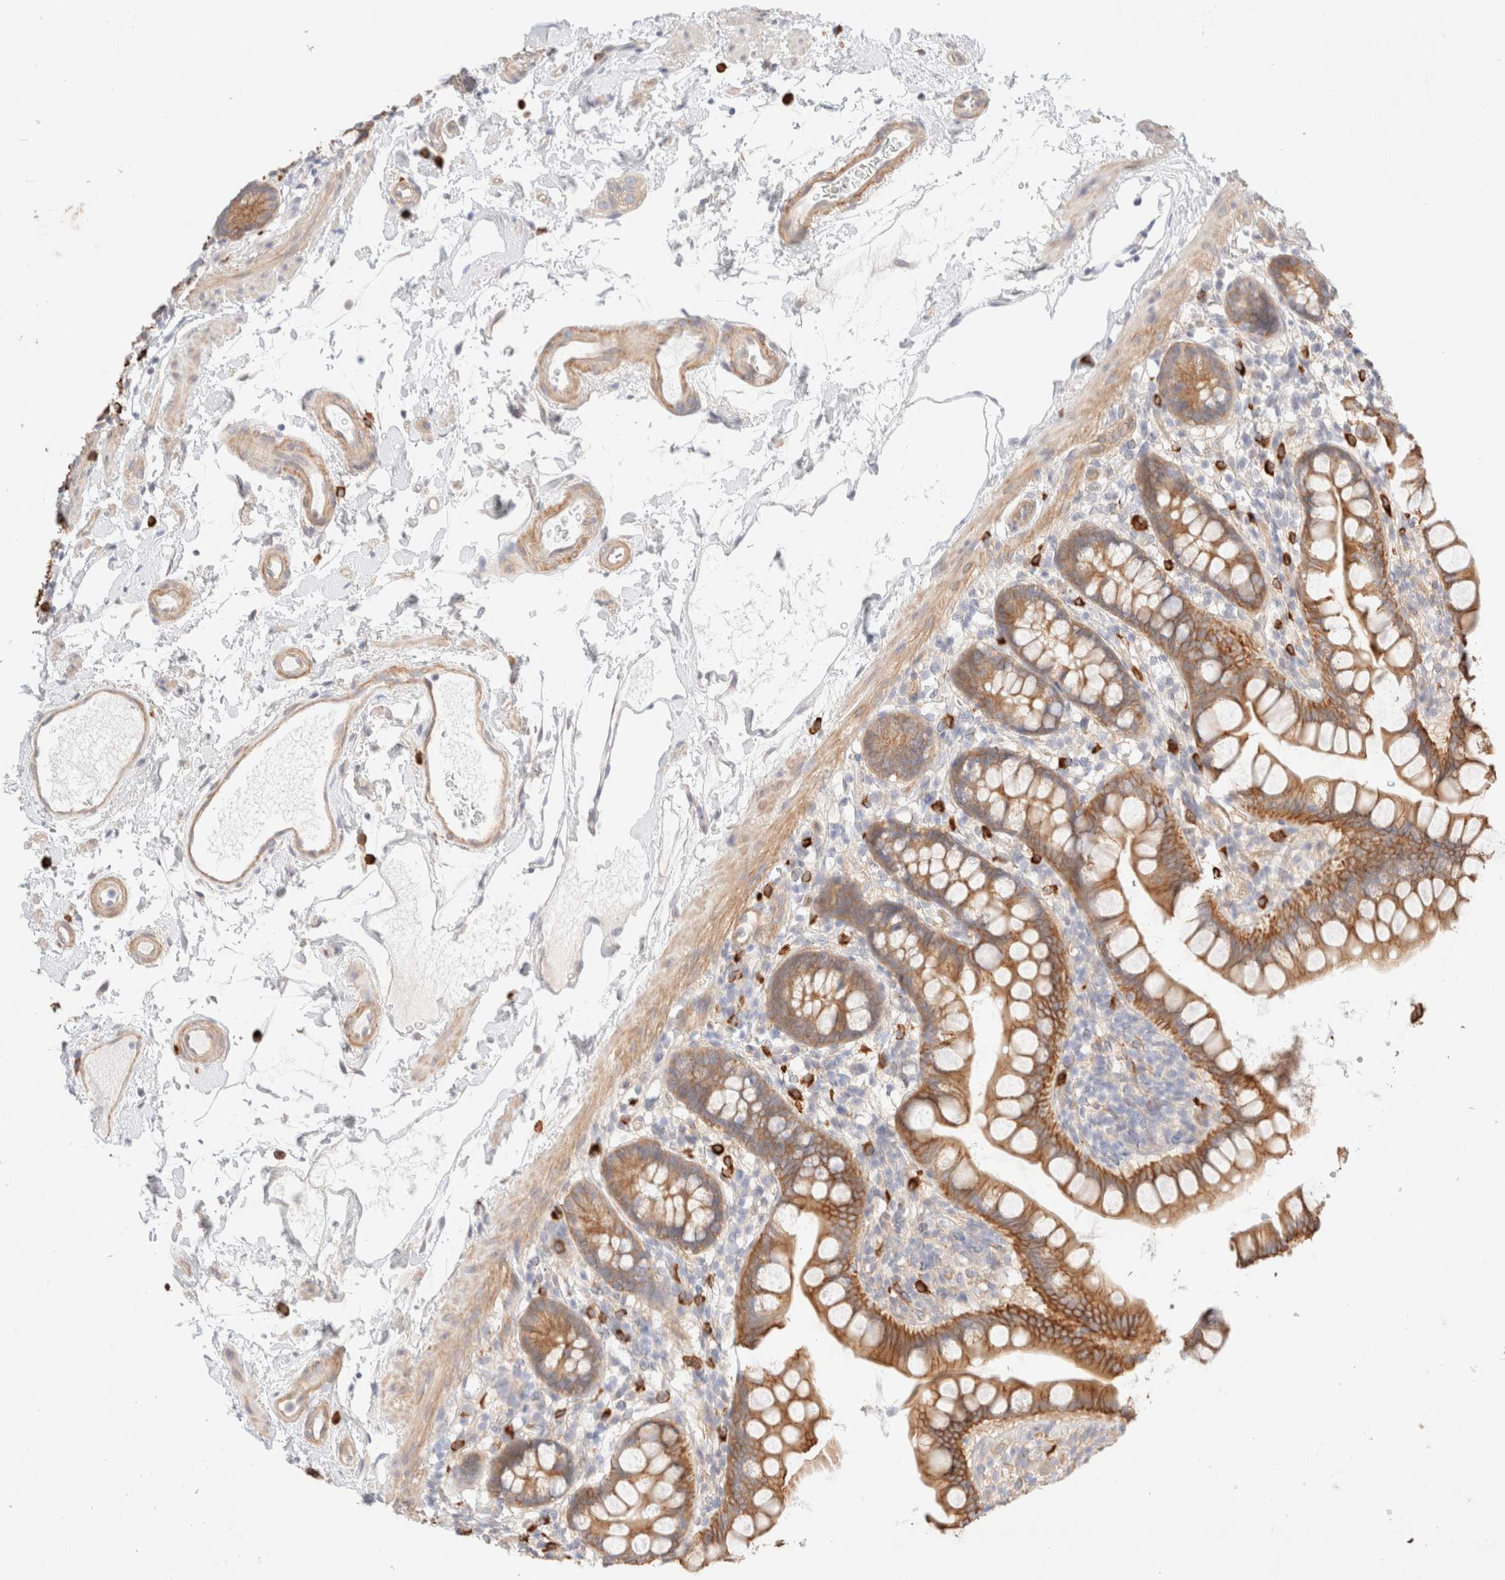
{"staining": {"intensity": "moderate", "quantity": ">75%", "location": "cytoplasmic/membranous"}, "tissue": "small intestine", "cell_type": "Glandular cells", "image_type": "normal", "snomed": [{"axis": "morphology", "description": "Normal tissue, NOS"}, {"axis": "topography", "description": "Small intestine"}], "caption": "A high-resolution image shows IHC staining of benign small intestine, which displays moderate cytoplasmic/membranous expression in about >75% of glandular cells. (brown staining indicates protein expression, while blue staining denotes nuclei).", "gene": "NIBAN2", "patient": {"sex": "female", "age": 84}}